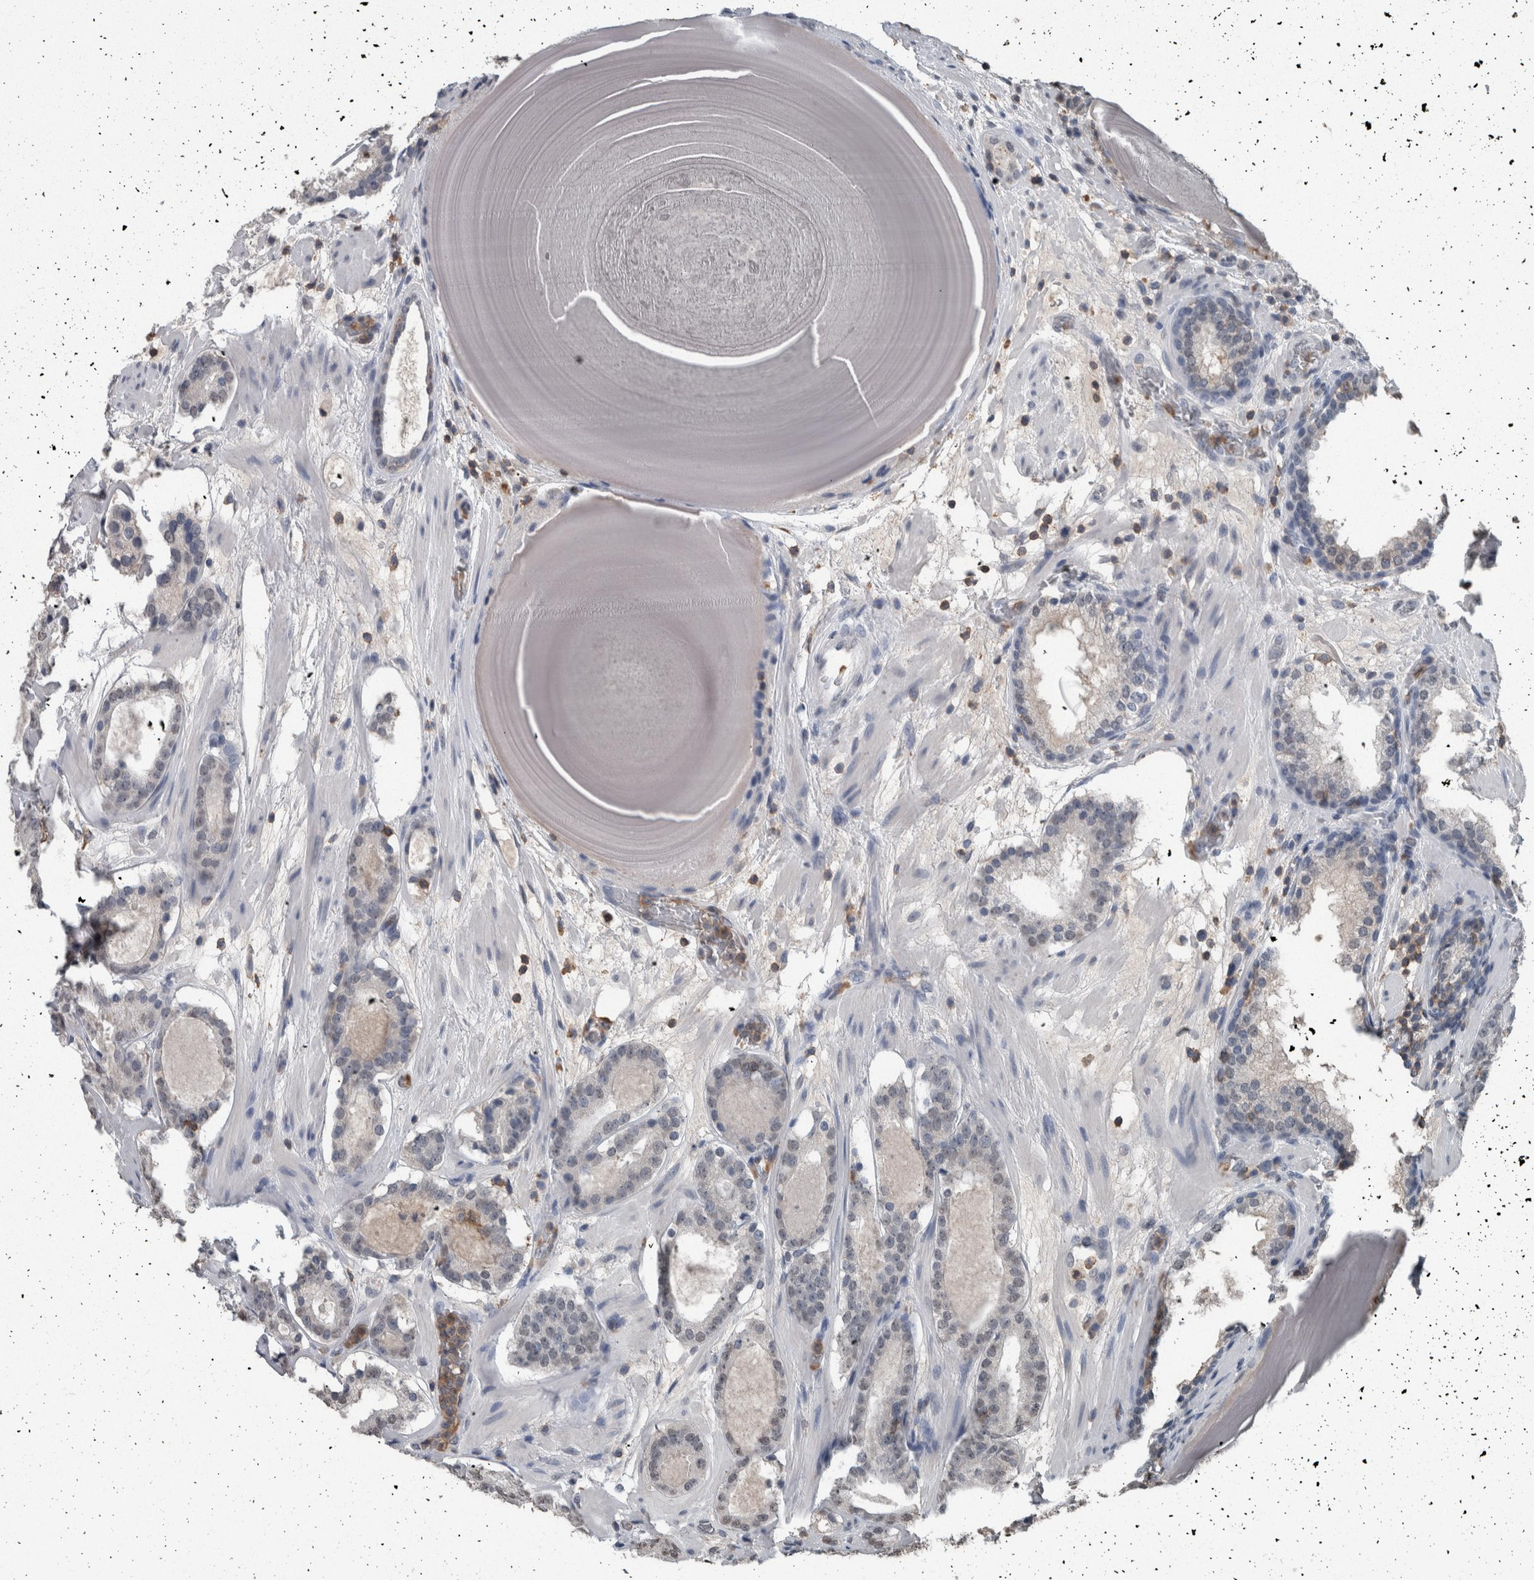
{"staining": {"intensity": "negative", "quantity": "none", "location": "none"}, "tissue": "prostate cancer", "cell_type": "Tumor cells", "image_type": "cancer", "snomed": [{"axis": "morphology", "description": "Adenocarcinoma, Low grade"}, {"axis": "topography", "description": "Prostate"}], "caption": "An image of adenocarcinoma (low-grade) (prostate) stained for a protein demonstrates no brown staining in tumor cells.", "gene": "MAFF", "patient": {"sex": "male", "age": 69}}